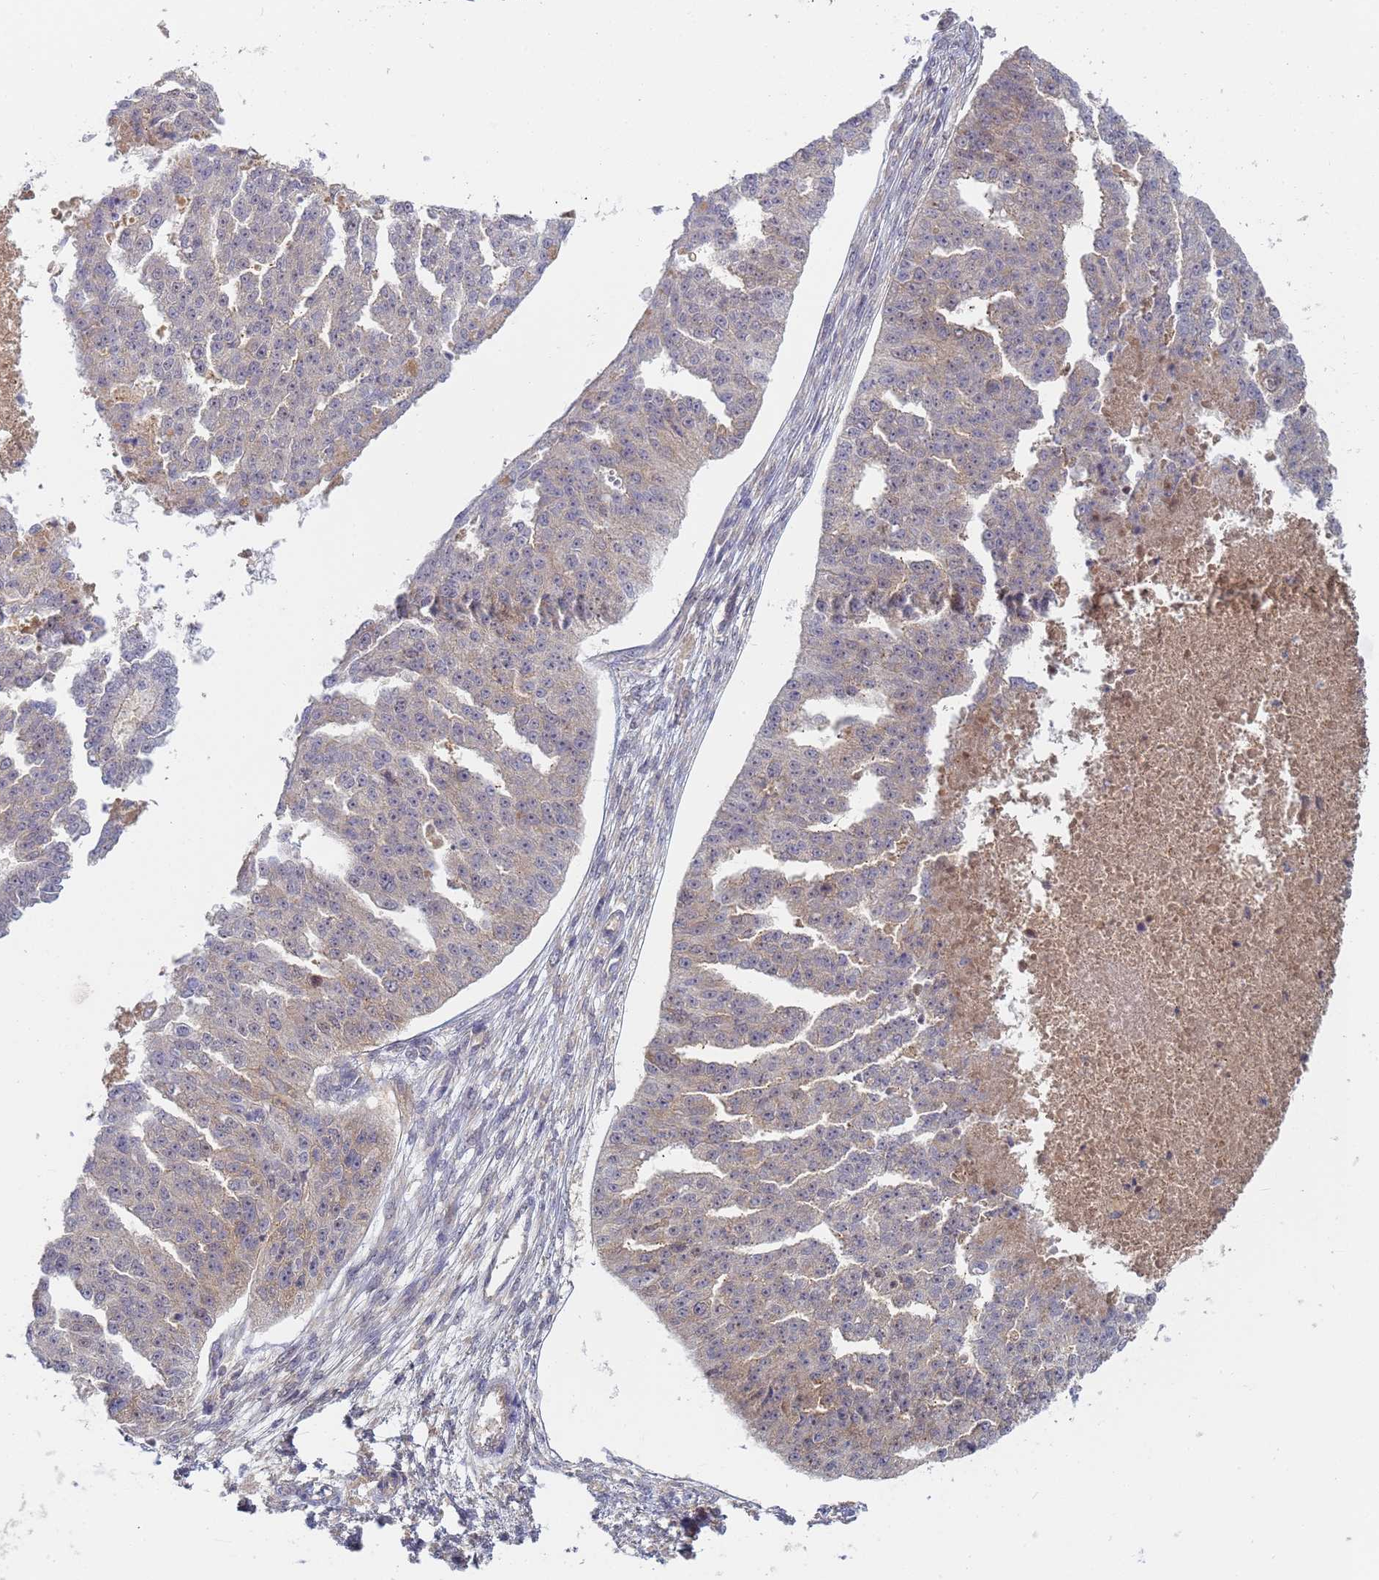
{"staining": {"intensity": "weak", "quantity": "25%-75%", "location": "cytoplasmic/membranous"}, "tissue": "ovarian cancer", "cell_type": "Tumor cells", "image_type": "cancer", "snomed": [{"axis": "morphology", "description": "Cystadenocarcinoma, serous, NOS"}, {"axis": "topography", "description": "Ovary"}], "caption": "This is an image of immunohistochemistry (IHC) staining of serous cystadenocarcinoma (ovarian), which shows weak expression in the cytoplasmic/membranous of tumor cells.", "gene": "SHARPIN", "patient": {"sex": "female", "age": 58}}